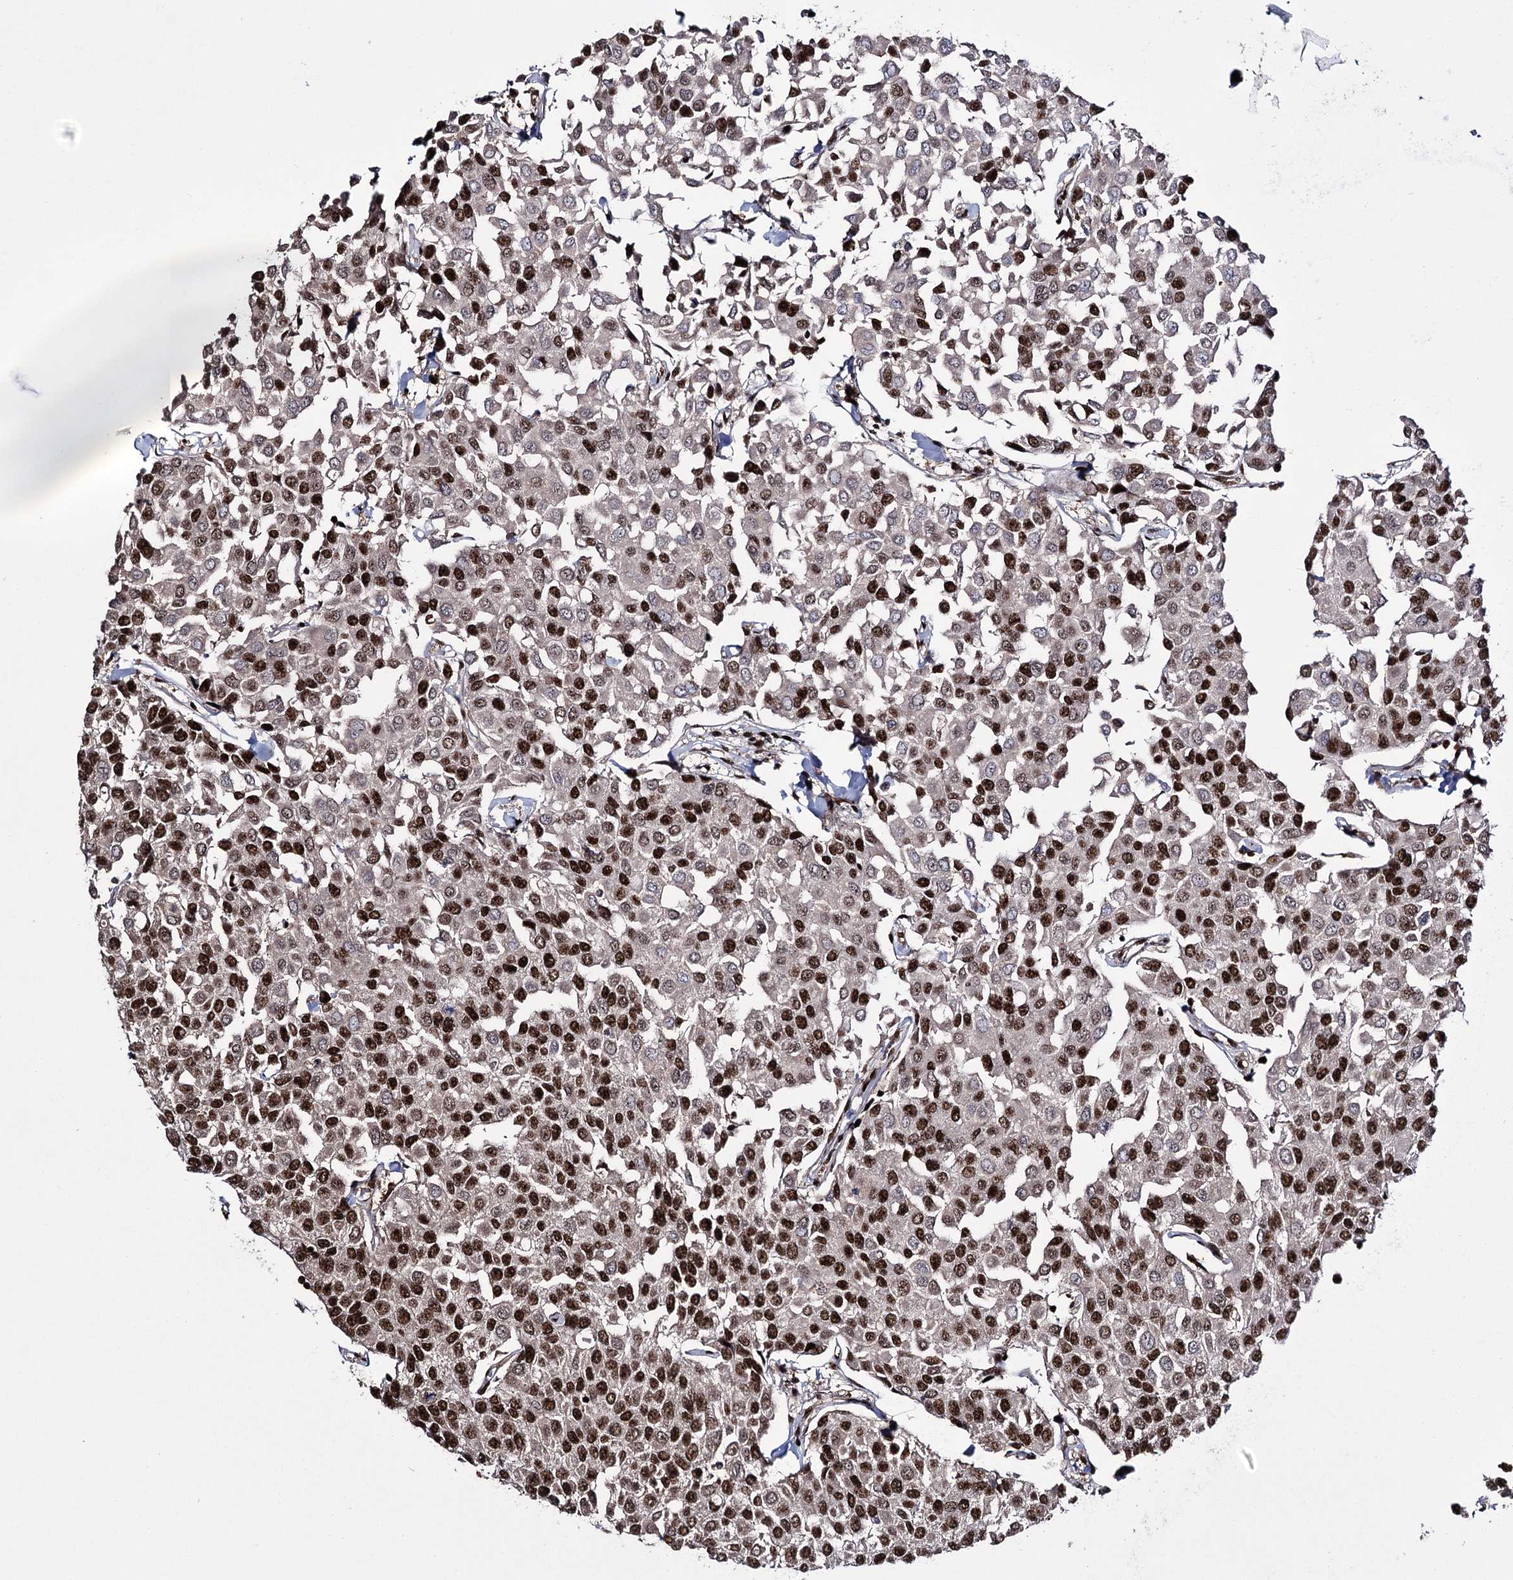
{"staining": {"intensity": "strong", "quantity": ">75%", "location": "nuclear"}, "tissue": "breast cancer", "cell_type": "Tumor cells", "image_type": "cancer", "snomed": [{"axis": "morphology", "description": "Duct carcinoma"}, {"axis": "topography", "description": "Breast"}], "caption": "There is high levels of strong nuclear staining in tumor cells of breast cancer, as demonstrated by immunohistochemical staining (brown color).", "gene": "PRPF40A", "patient": {"sex": "female", "age": 55}}